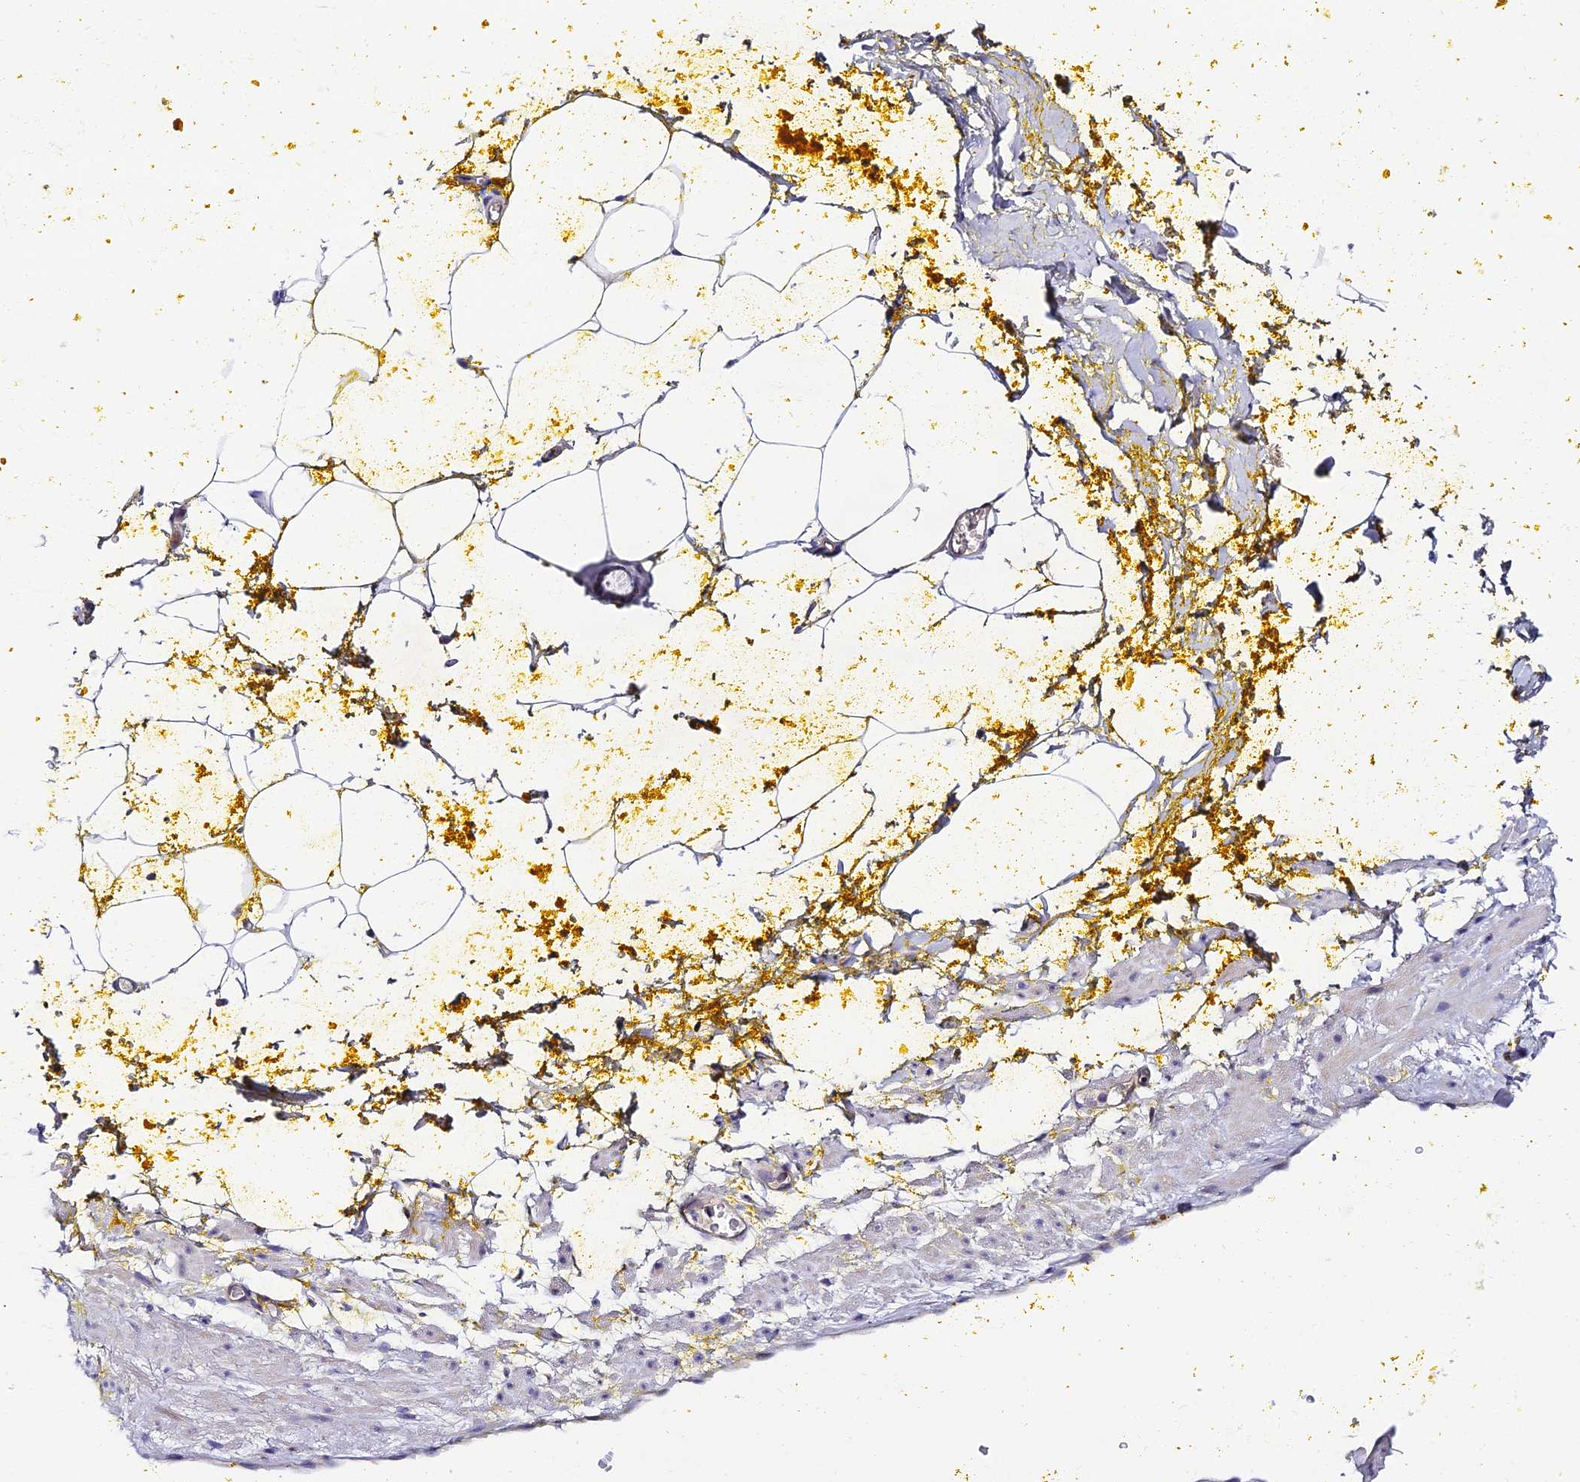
{"staining": {"intensity": "negative", "quantity": "none", "location": "none"}, "tissue": "adipose tissue", "cell_type": "Adipocytes", "image_type": "normal", "snomed": [{"axis": "morphology", "description": "Normal tissue, NOS"}, {"axis": "morphology", "description": "Adenocarcinoma, Low grade"}, {"axis": "topography", "description": "Prostate"}, {"axis": "topography", "description": "Peripheral nerve tissue"}], "caption": "DAB immunohistochemical staining of unremarkable human adipose tissue shows no significant positivity in adipocytes.", "gene": "TRIM24", "patient": {"sex": "male", "age": 63}}